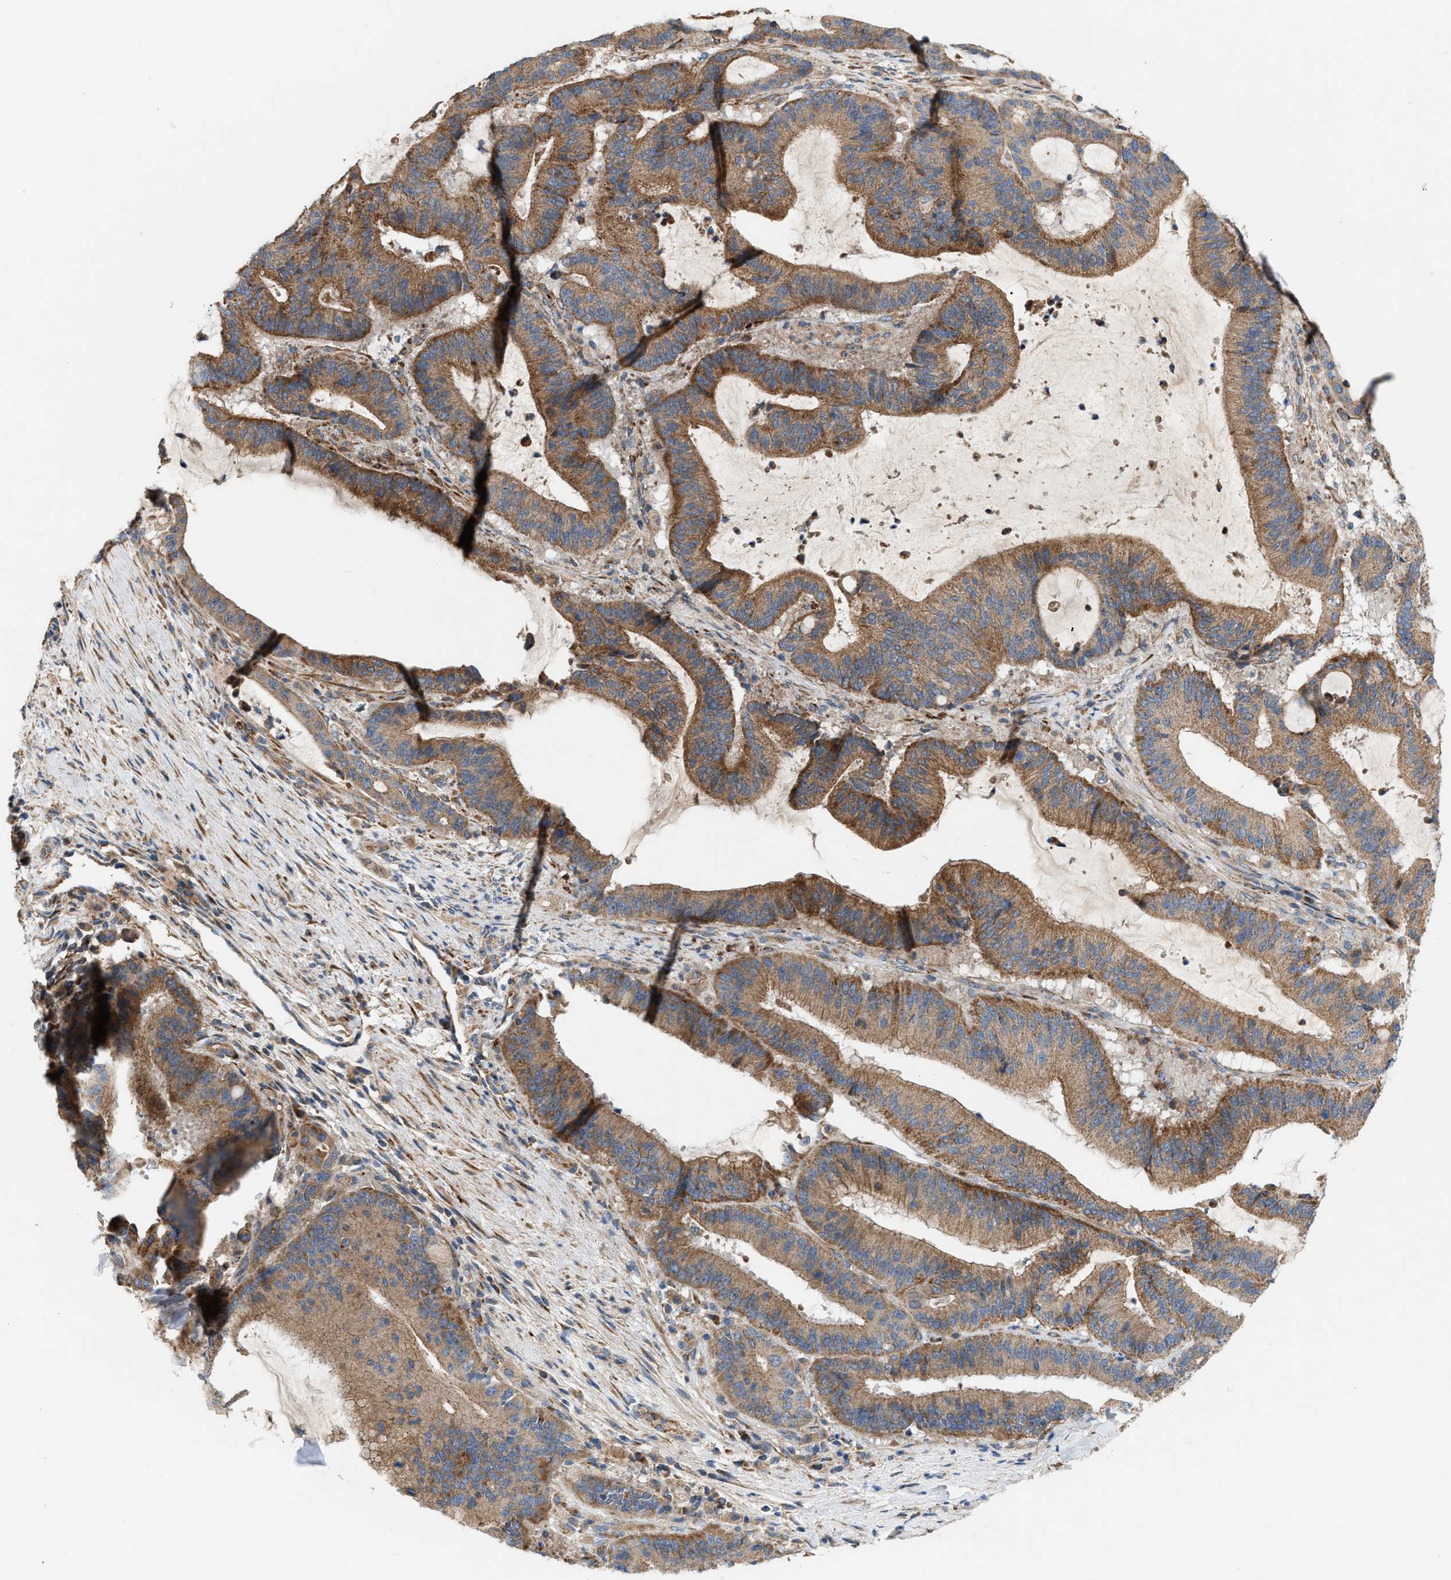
{"staining": {"intensity": "moderate", "quantity": ">75%", "location": "cytoplasmic/membranous"}, "tissue": "liver cancer", "cell_type": "Tumor cells", "image_type": "cancer", "snomed": [{"axis": "morphology", "description": "Normal tissue, NOS"}, {"axis": "morphology", "description": "Cholangiocarcinoma"}, {"axis": "topography", "description": "Liver"}, {"axis": "topography", "description": "Peripheral nerve tissue"}], "caption": "Protein expression analysis of human cholangiocarcinoma (liver) reveals moderate cytoplasmic/membranous positivity in approximately >75% of tumor cells.", "gene": "OXSM", "patient": {"sex": "female", "age": 73}}